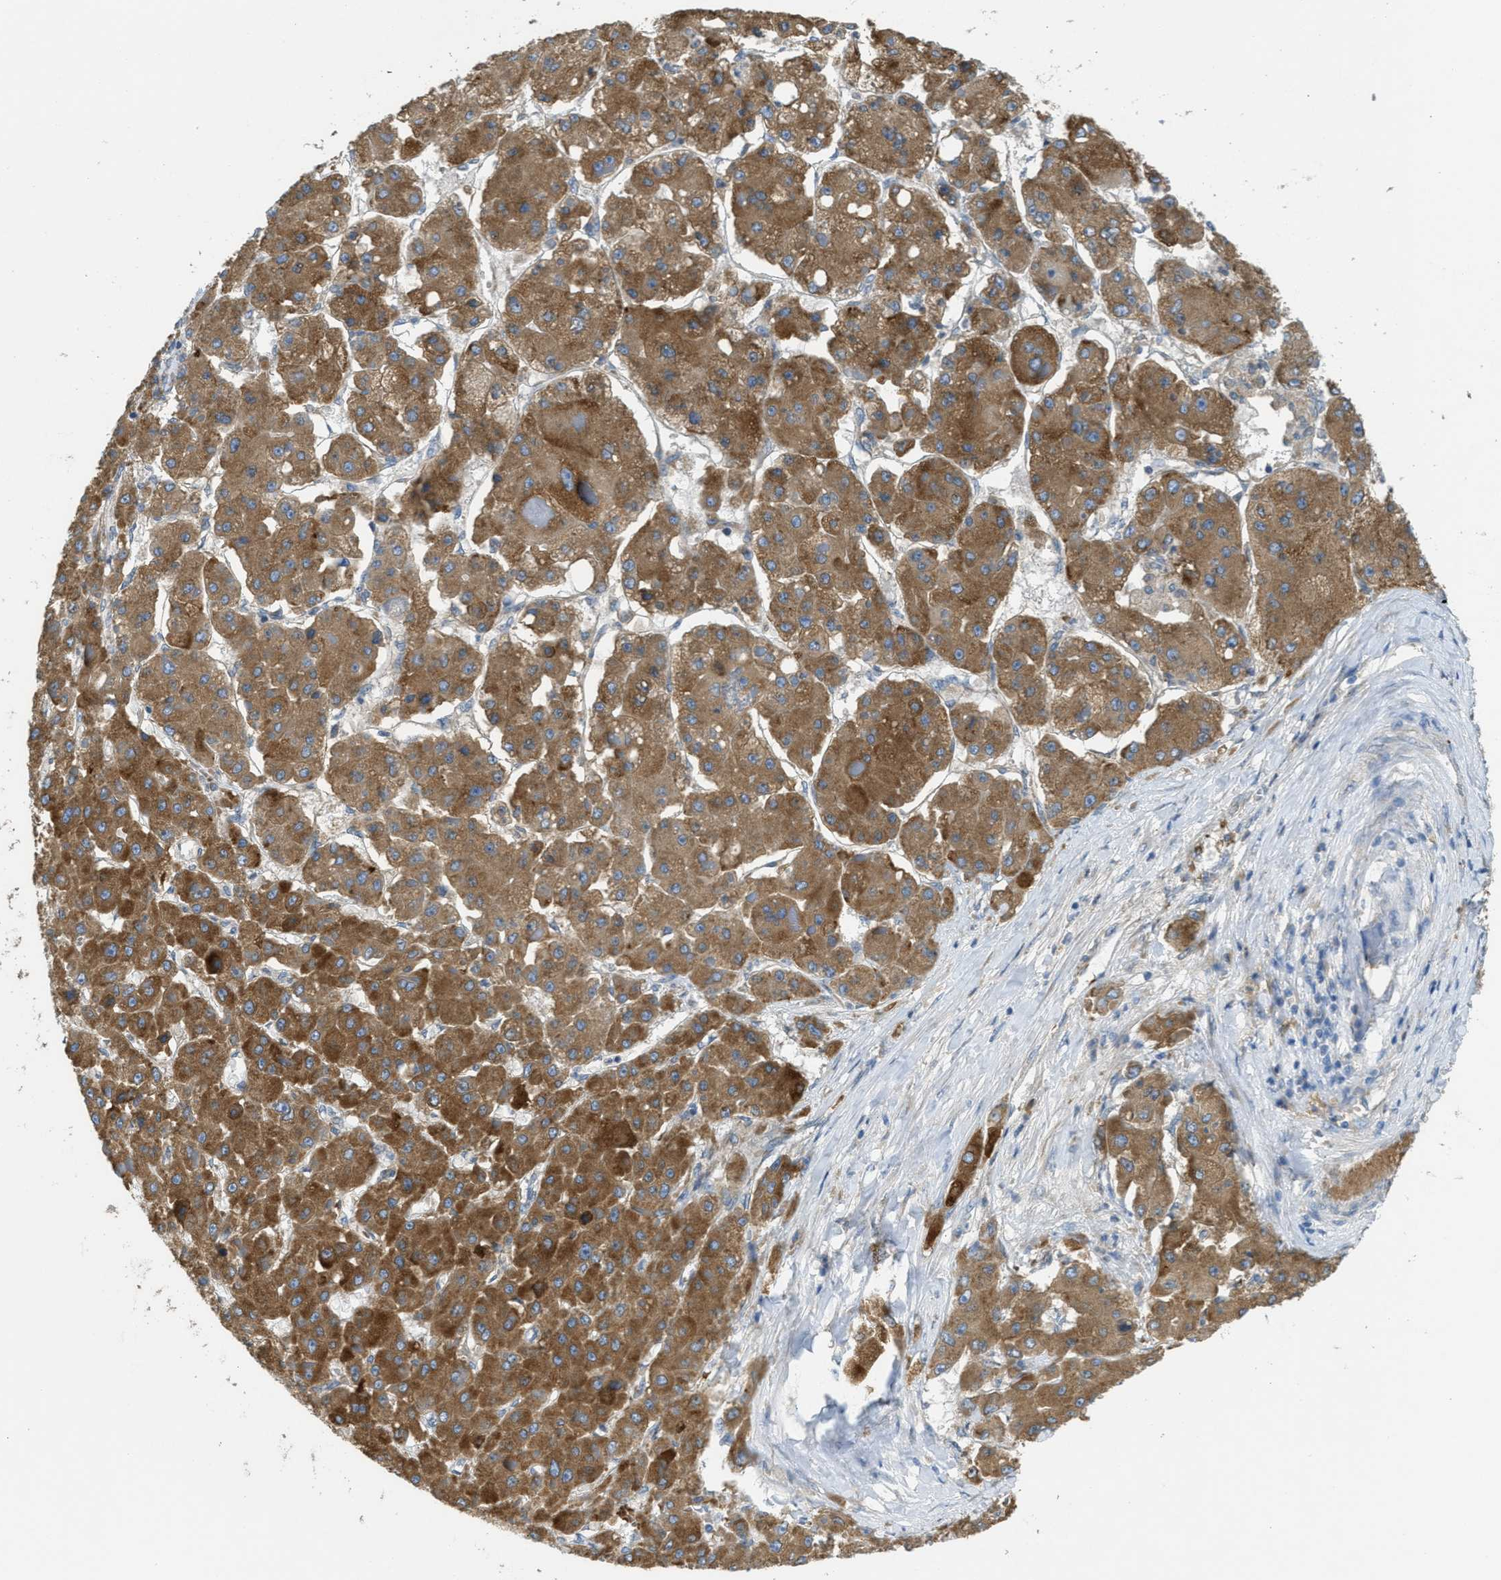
{"staining": {"intensity": "moderate", "quantity": ">75%", "location": "cytoplasmic/membranous"}, "tissue": "liver cancer", "cell_type": "Tumor cells", "image_type": "cancer", "snomed": [{"axis": "morphology", "description": "Carcinoma, Hepatocellular, NOS"}, {"axis": "topography", "description": "Liver"}], "caption": "IHC micrograph of human liver cancer (hepatocellular carcinoma) stained for a protein (brown), which displays medium levels of moderate cytoplasmic/membranous positivity in approximately >75% of tumor cells.", "gene": "MPDU1", "patient": {"sex": "female", "age": 73}}